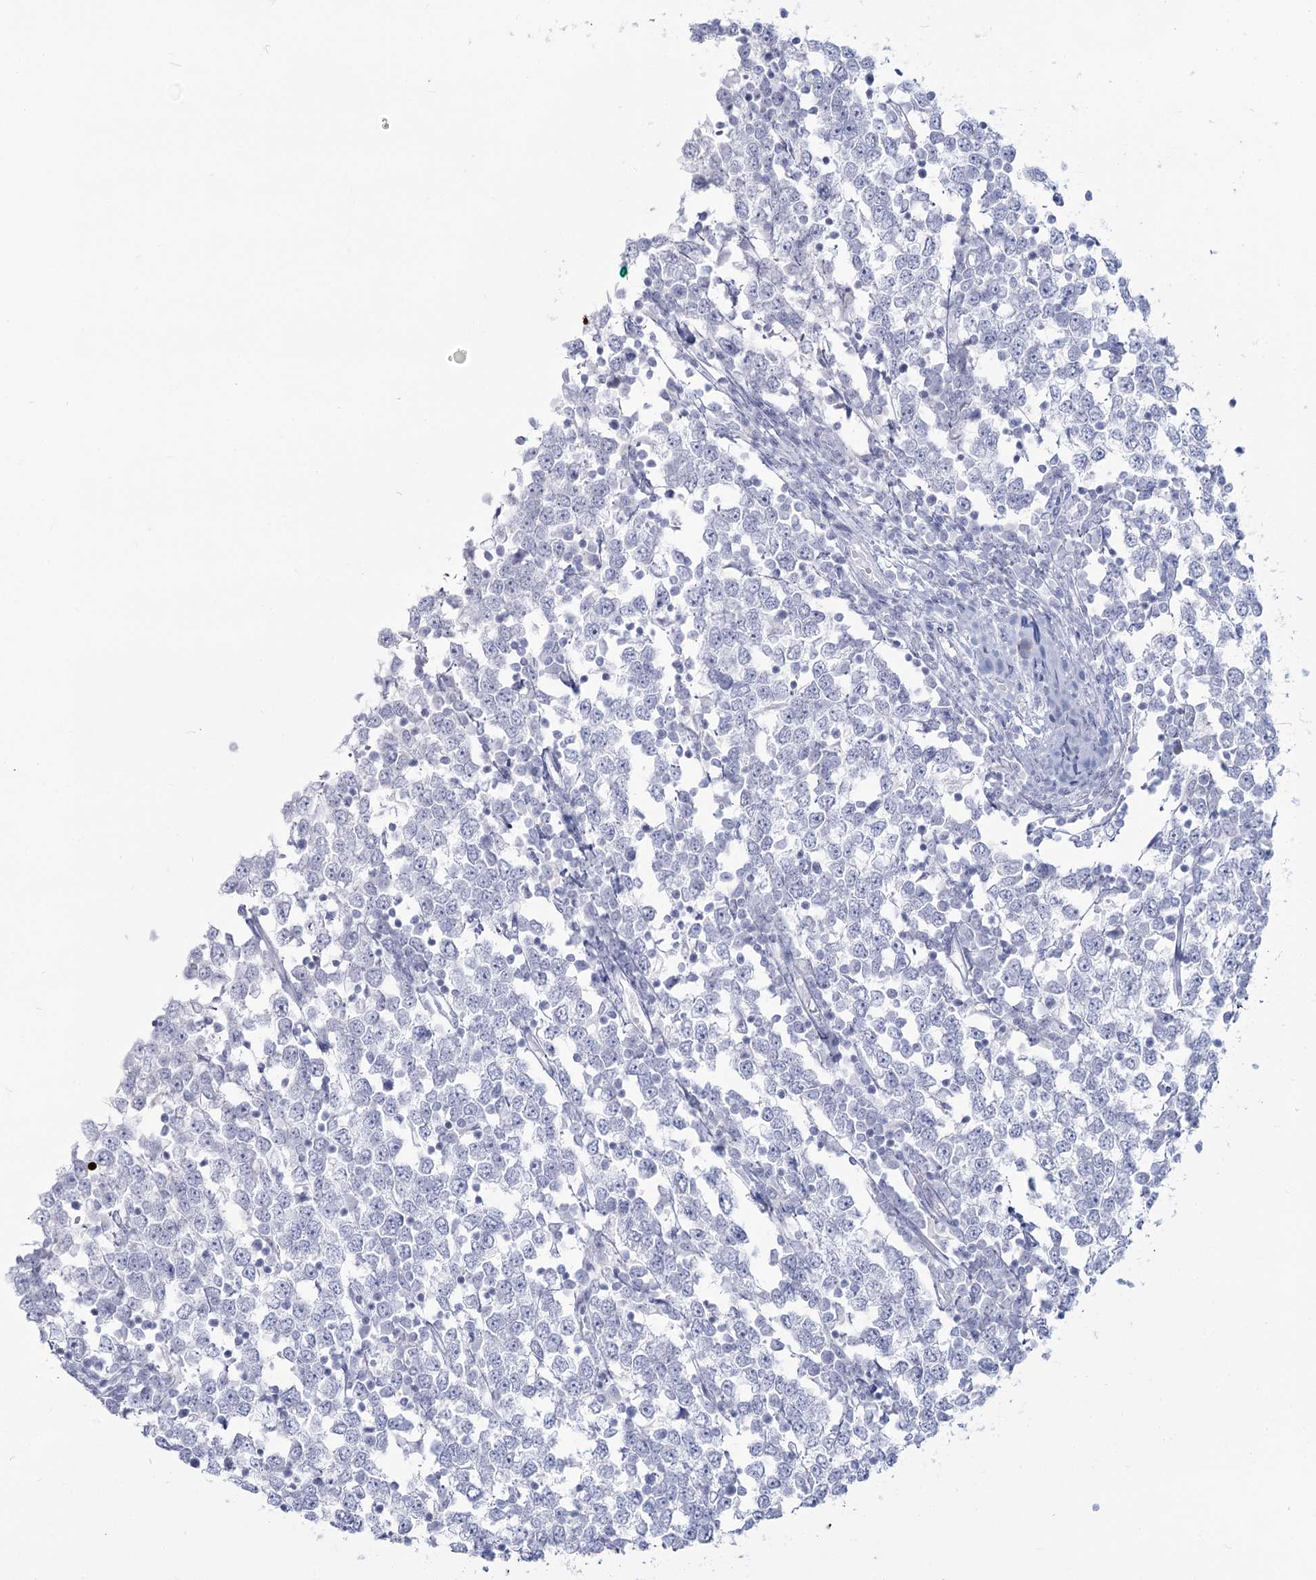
{"staining": {"intensity": "negative", "quantity": "none", "location": "none"}, "tissue": "testis cancer", "cell_type": "Tumor cells", "image_type": "cancer", "snomed": [{"axis": "morphology", "description": "Seminoma, NOS"}, {"axis": "topography", "description": "Testis"}], "caption": "This is a photomicrograph of immunohistochemistry staining of testis seminoma, which shows no expression in tumor cells. (DAB (3,3'-diaminobenzidine) IHC visualized using brightfield microscopy, high magnification).", "gene": "SLC6A19", "patient": {"sex": "male", "age": 65}}